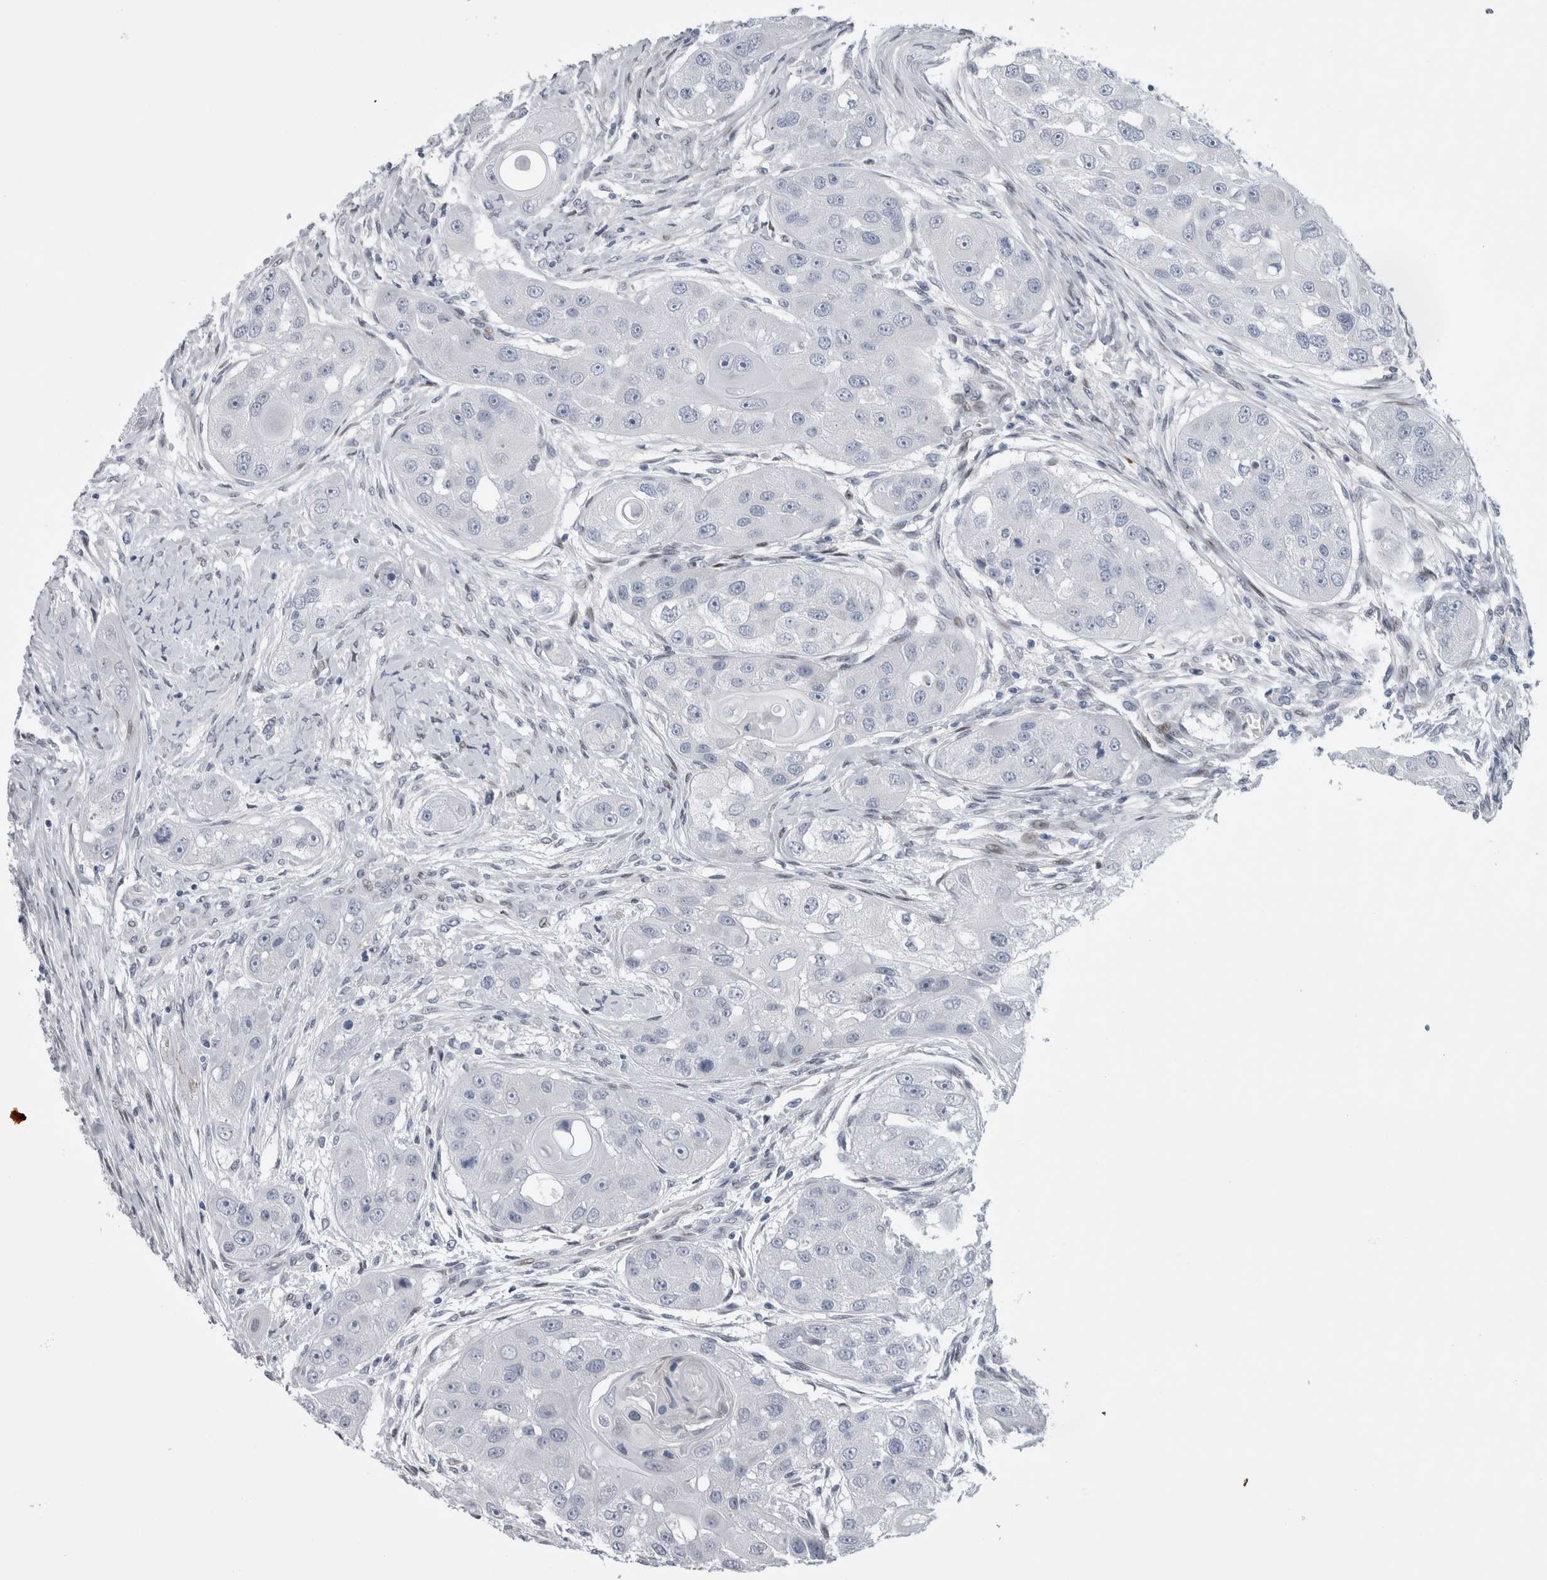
{"staining": {"intensity": "negative", "quantity": "none", "location": "none"}, "tissue": "head and neck cancer", "cell_type": "Tumor cells", "image_type": "cancer", "snomed": [{"axis": "morphology", "description": "Normal tissue, NOS"}, {"axis": "morphology", "description": "Squamous cell carcinoma, NOS"}, {"axis": "topography", "description": "Skeletal muscle"}, {"axis": "topography", "description": "Head-Neck"}], "caption": "An IHC image of head and neck cancer is shown. There is no staining in tumor cells of head and neck cancer.", "gene": "DMTN", "patient": {"sex": "male", "age": 51}}